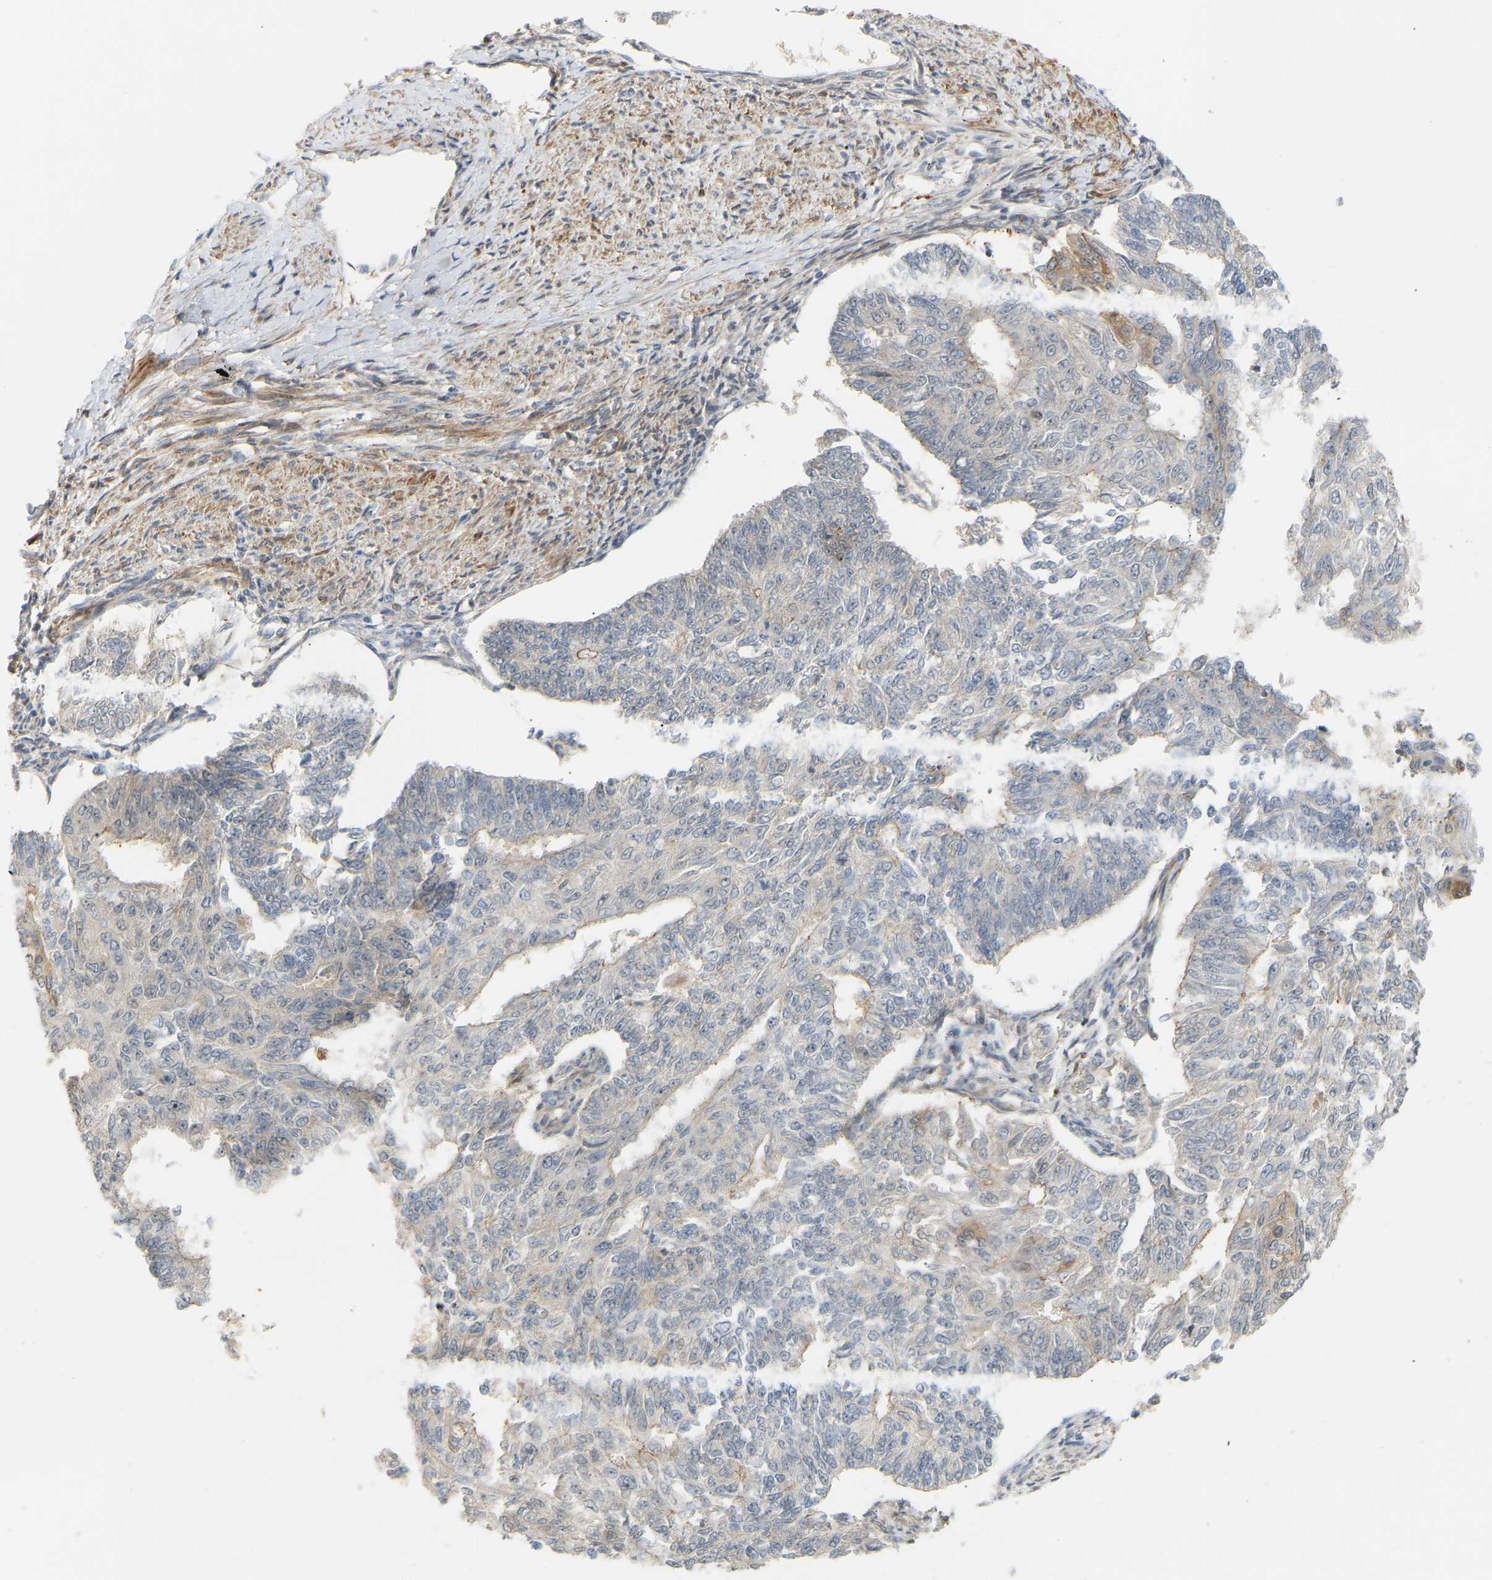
{"staining": {"intensity": "weak", "quantity": "<25%", "location": "cytoplasmic/membranous"}, "tissue": "endometrial cancer", "cell_type": "Tumor cells", "image_type": "cancer", "snomed": [{"axis": "morphology", "description": "Adenocarcinoma, NOS"}, {"axis": "topography", "description": "Endometrium"}], "caption": "Tumor cells show no significant expression in endometrial cancer (adenocarcinoma).", "gene": "POGLUT2", "patient": {"sex": "female", "age": 32}}